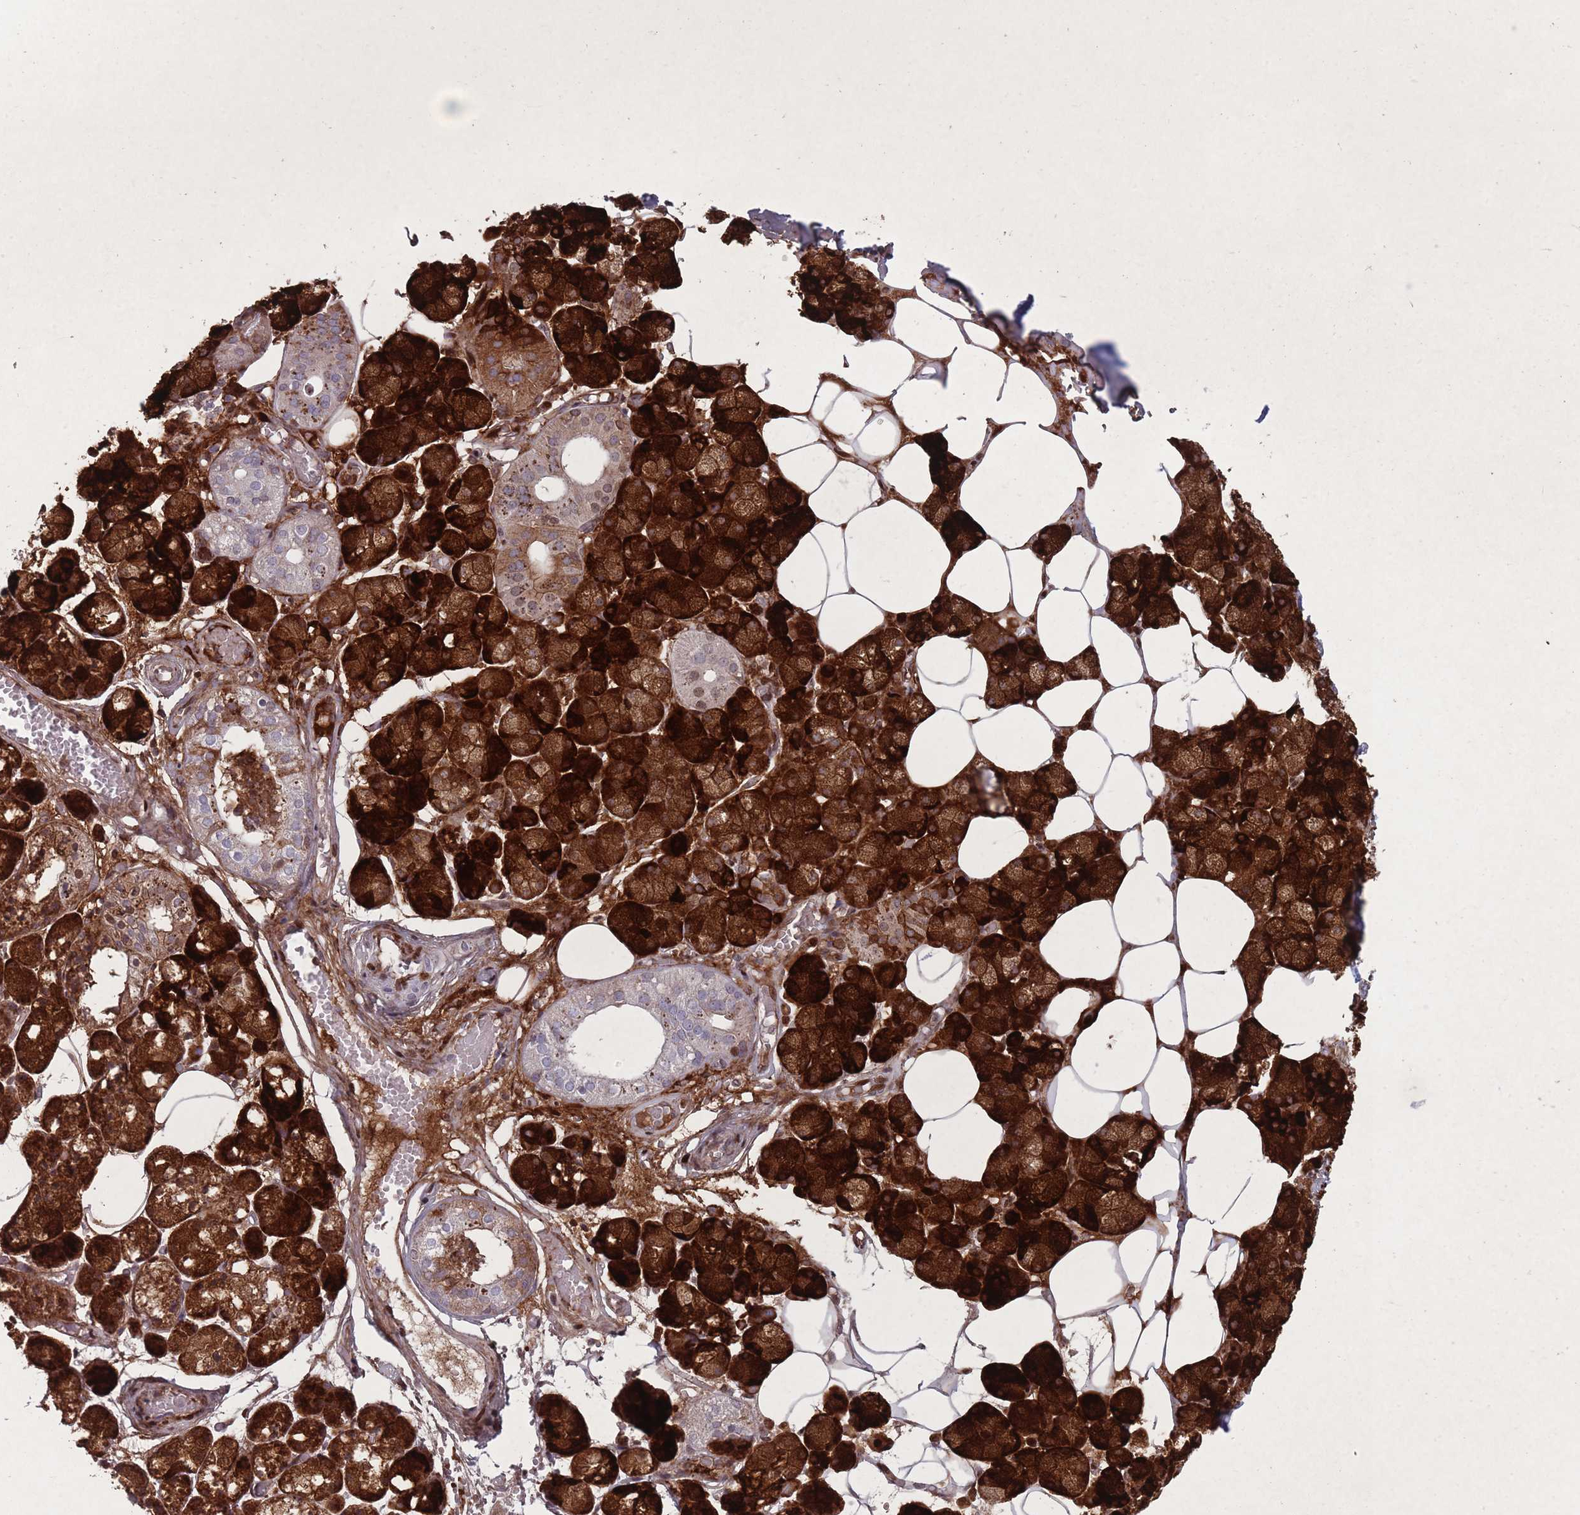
{"staining": {"intensity": "strong", "quantity": "25%-75%", "location": "cytoplasmic/membranous"}, "tissue": "salivary gland", "cell_type": "Glandular cells", "image_type": "normal", "snomed": [{"axis": "morphology", "description": "Normal tissue, NOS"}, {"axis": "topography", "description": "Salivary gland"}], "caption": "This photomicrograph displays normal salivary gland stained with IHC to label a protein in brown. The cytoplasmic/membranous of glandular cells show strong positivity for the protein. Nuclei are counter-stained blue.", "gene": "PAIP2B", "patient": {"sex": "male", "age": 62}}